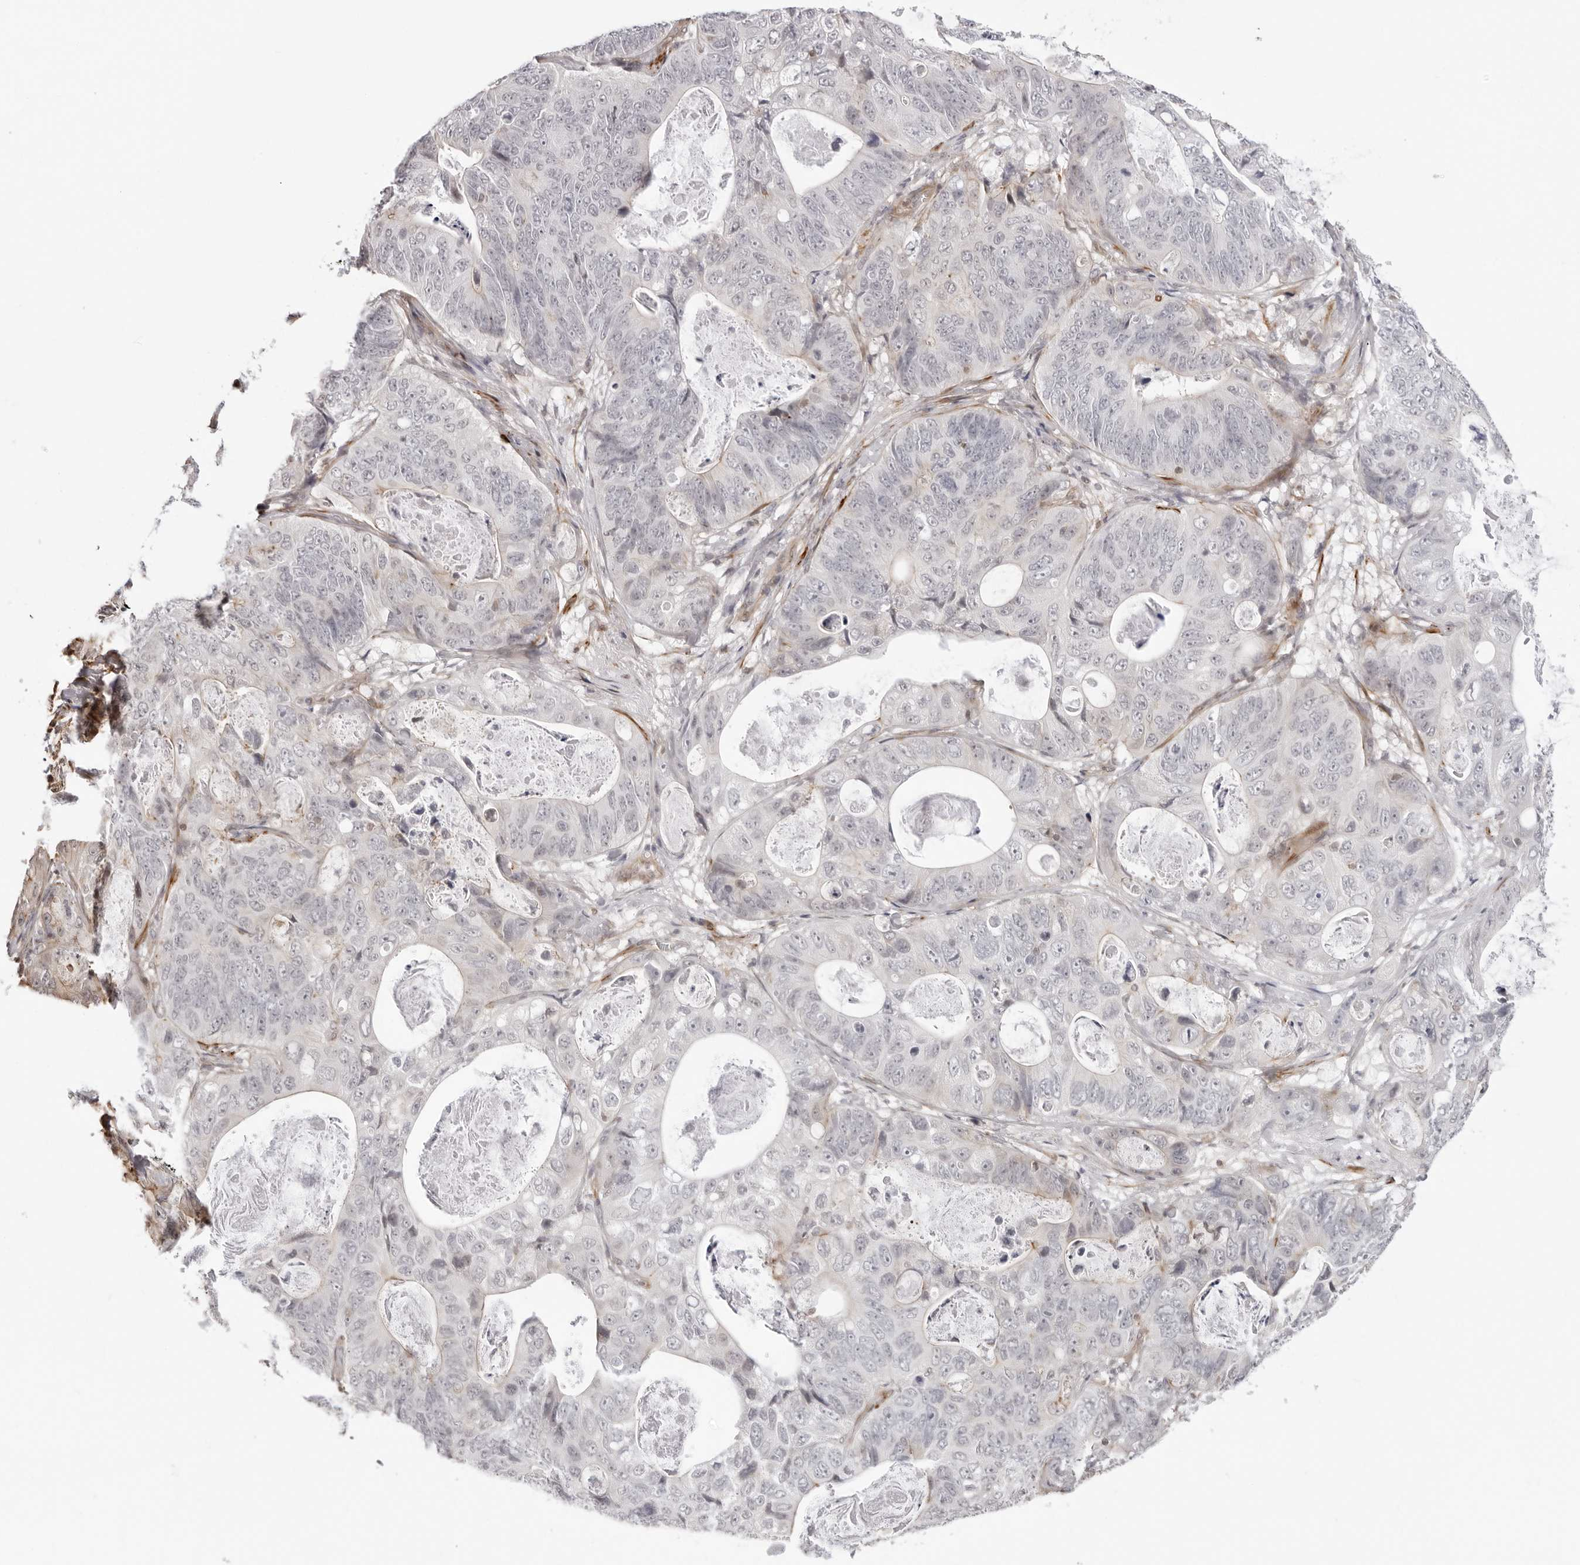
{"staining": {"intensity": "negative", "quantity": "none", "location": "none"}, "tissue": "stomach cancer", "cell_type": "Tumor cells", "image_type": "cancer", "snomed": [{"axis": "morphology", "description": "Normal tissue, NOS"}, {"axis": "morphology", "description": "Adenocarcinoma, NOS"}, {"axis": "topography", "description": "Stomach"}], "caption": "Immunohistochemistry (IHC) image of neoplastic tissue: human stomach cancer stained with DAB (3,3'-diaminobenzidine) displays no significant protein expression in tumor cells.", "gene": "UNK", "patient": {"sex": "female", "age": 89}}